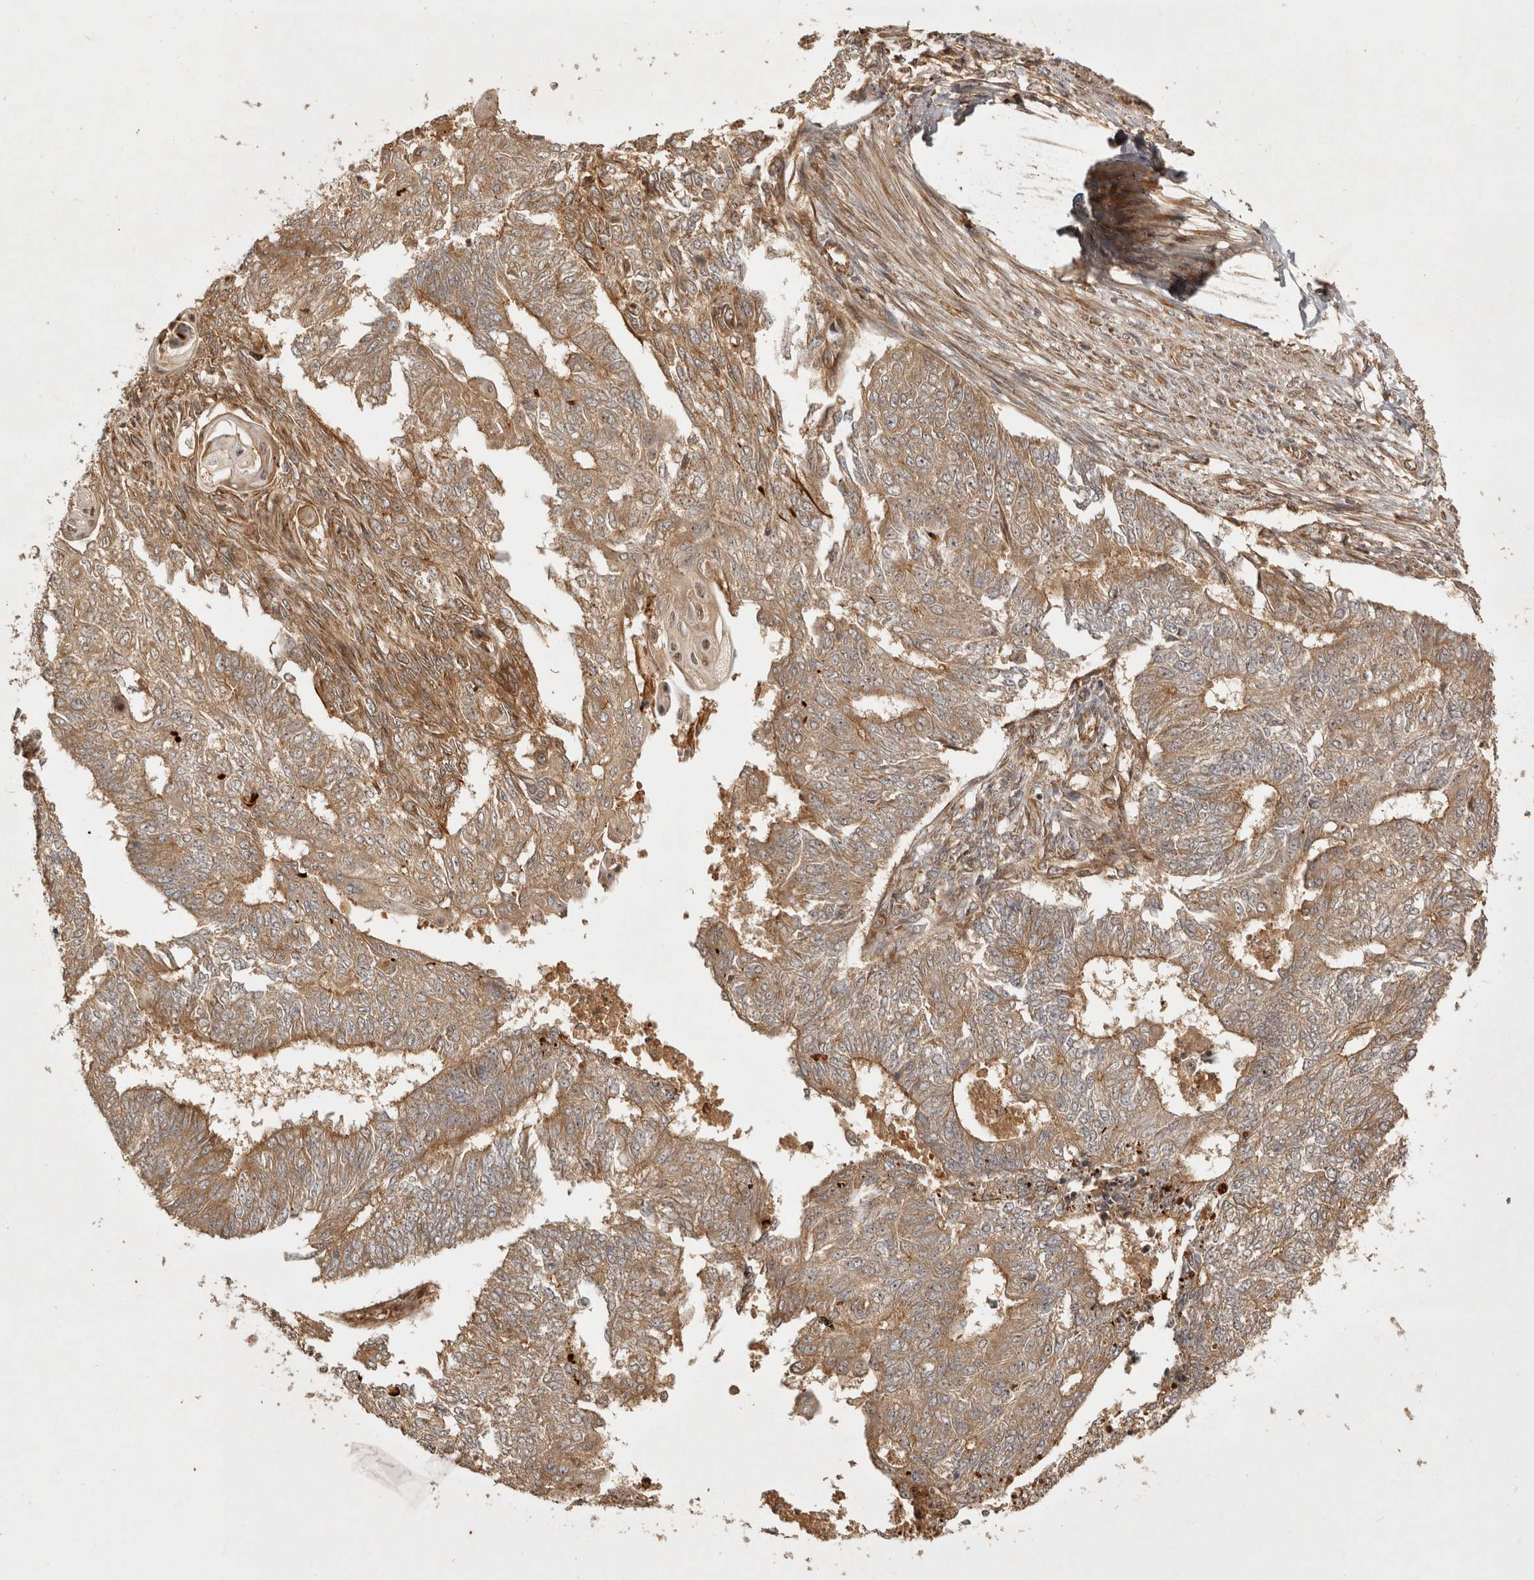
{"staining": {"intensity": "moderate", "quantity": ">75%", "location": "cytoplasmic/membranous"}, "tissue": "endometrial cancer", "cell_type": "Tumor cells", "image_type": "cancer", "snomed": [{"axis": "morphology", "description": "Adenocarcinoma, NOS"}, {"axis": "topography", "description": "Endometrium"}], "caption": "Immunohistochemical staining of human adenocarcinoma (endometrial) reveals medium levels of moderate cytoplasmic/membranous staining in about >75% of tumor cells.", "gene": "CAMSAP2", "patient": {"sex": "female", "age": 32}}